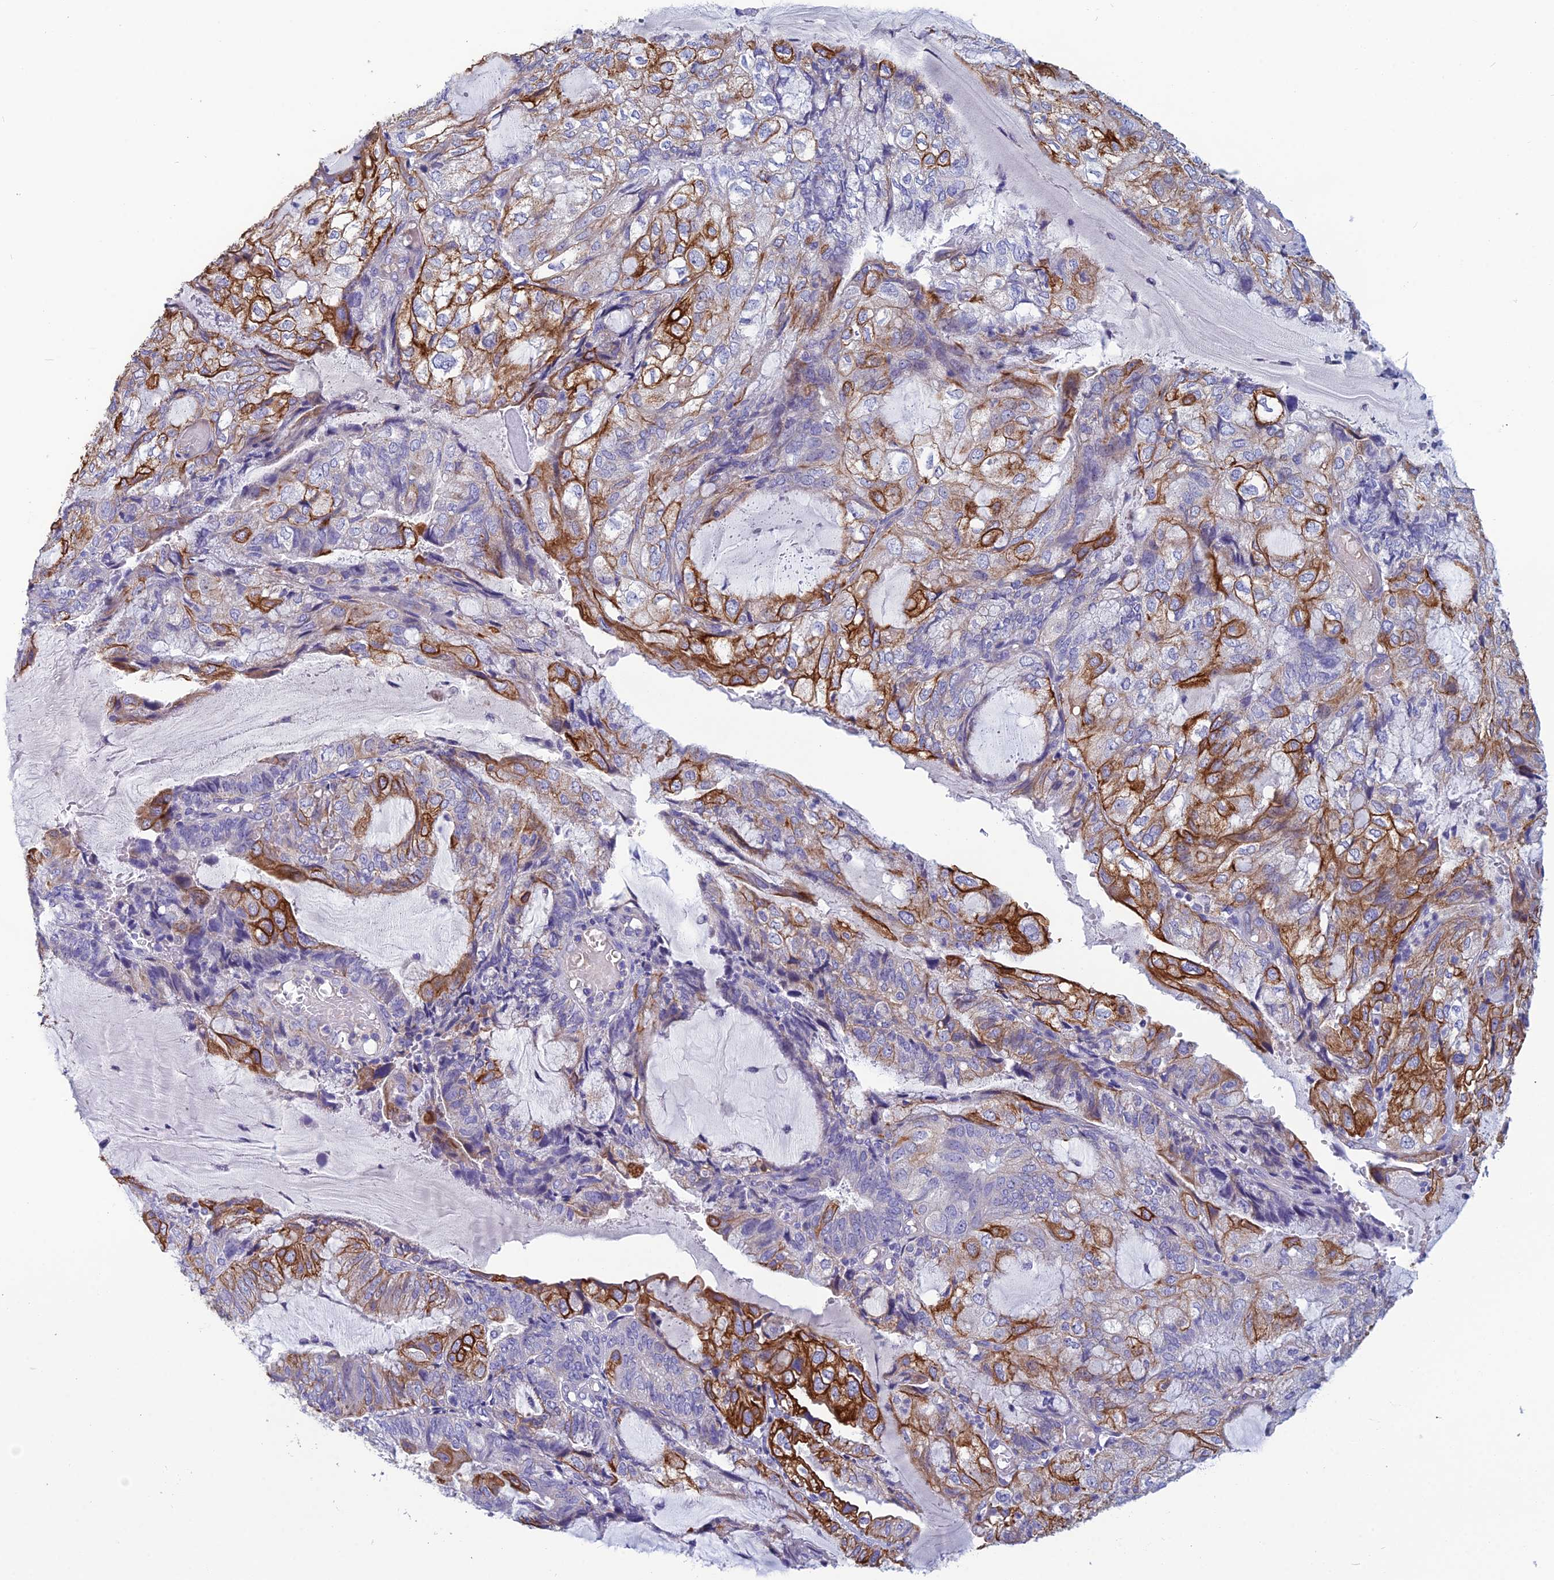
{"staining": {"intensity": "strong", "quantity": "25%-75%", "location": "cytoplasmic/membranous"}, "tissue": "endometrial cancer", "cell_type": "Tumor cells", "image_type": "cancer", "snomed": [{"axis": "morphology", "description": "Adenocarcinoma, NOS"}, {"axis": "topography", "description": "Endometrium"}], "caption": "Immunohistochemical staining of human endometrial cancer reveals high levels of strong cytoplasmic/membranous protein staining in approximately 25%-75% of tumor cells.", "gene": "RBM41", "patient": {"sex": "female", "age": 81}}